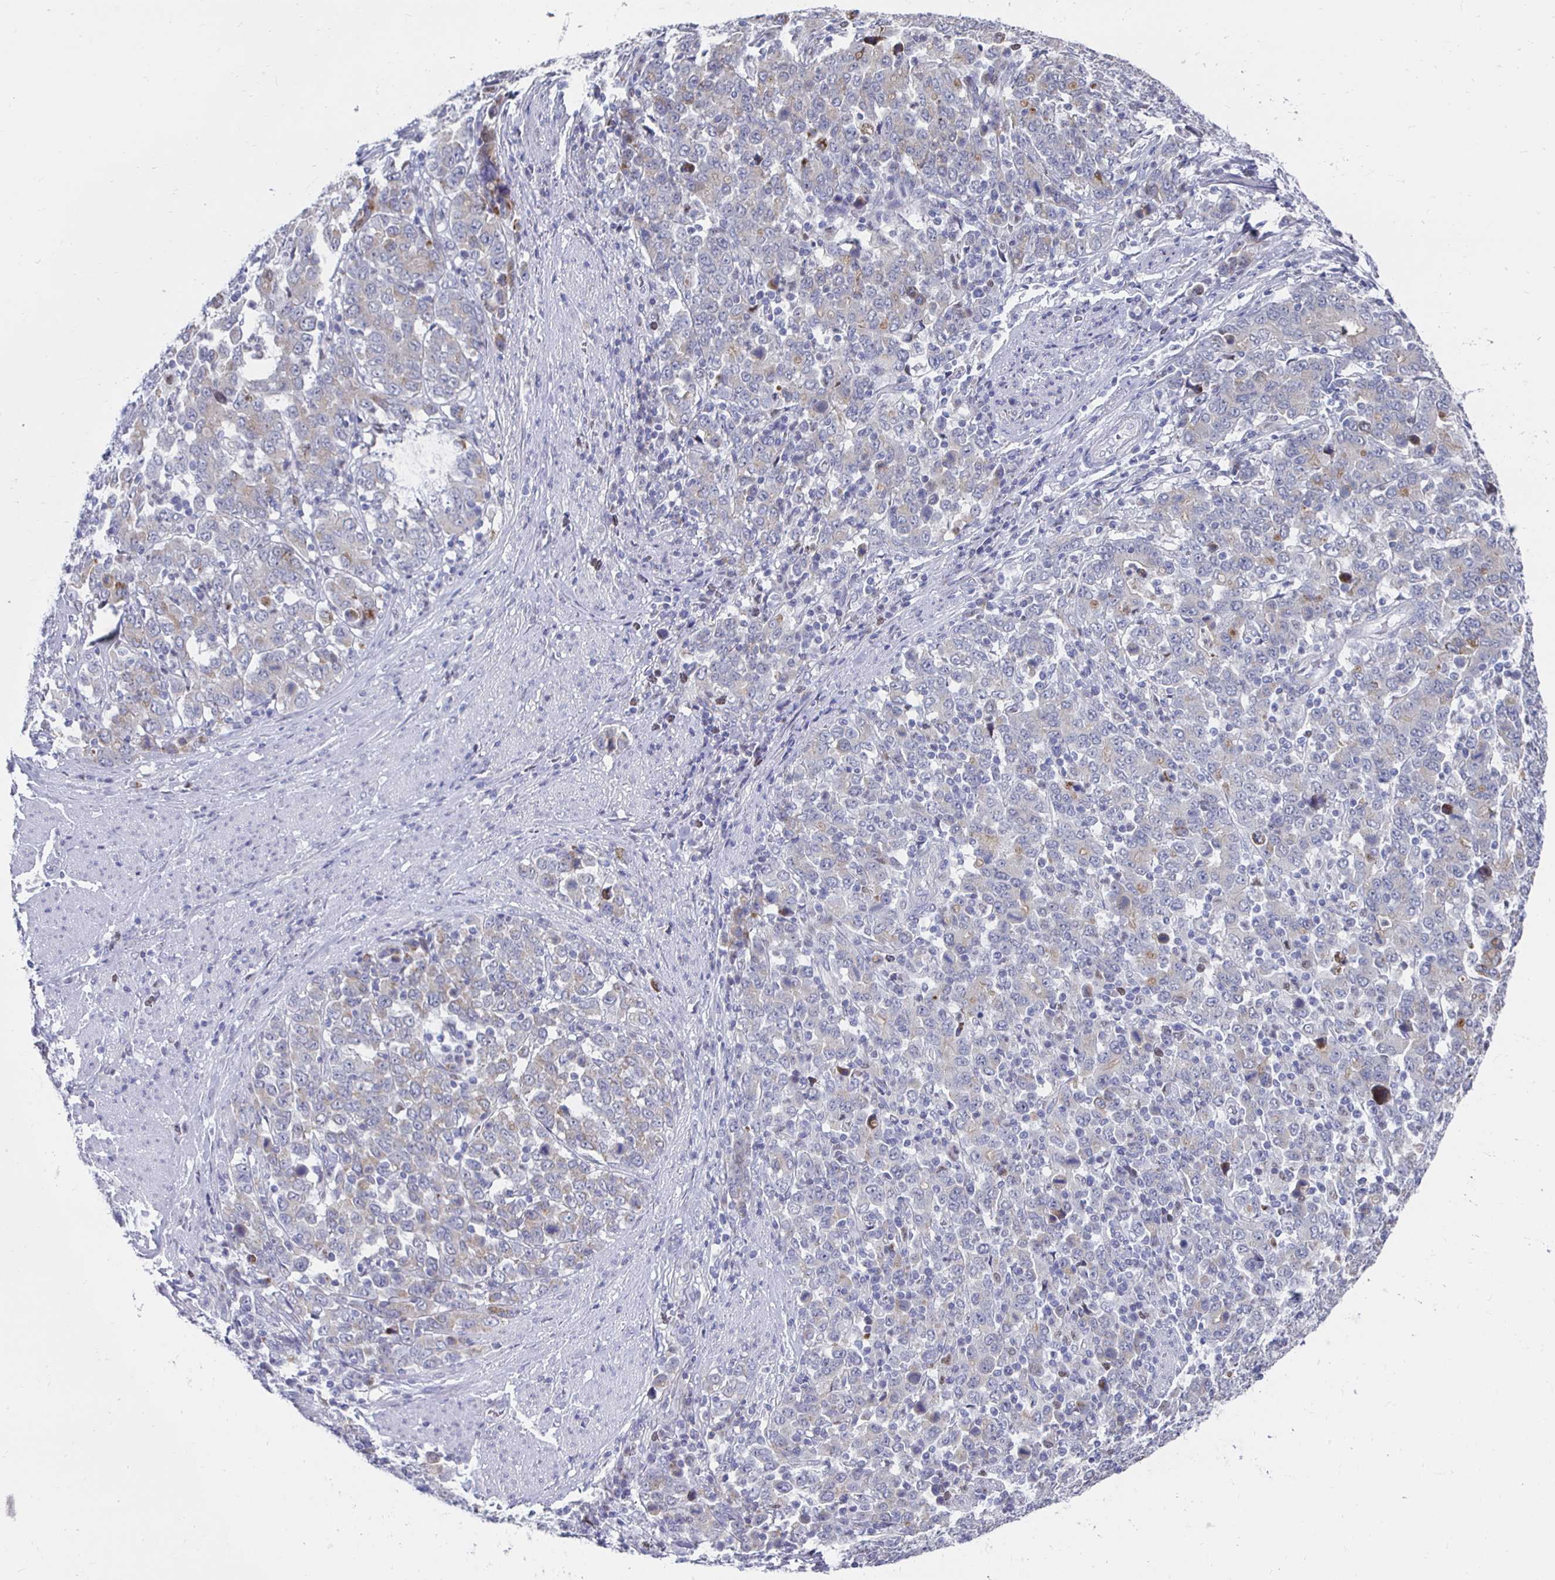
{"staining": {"intensity": "negative", "quantity": "none", "location": "none"}, "tissue": "stomach cancer", "cell_type": "Tumor cells", "image_type": "cancer", "snomed": [{"axis": "morphology", "description": "Adenocarcinoma, NOS"}, {"axis": "topography", "description": "Stomach, upper"}], "caption": "Immunohistochemical staining of human stomach cancer exhibits no significant expression in tumor cells. (DAB (3,3'-diaminobenzidine) immunohistochemistry (IHC), high magnification).", "gene": "NOCT", "patient": {"sex": "male", "age": 69}}